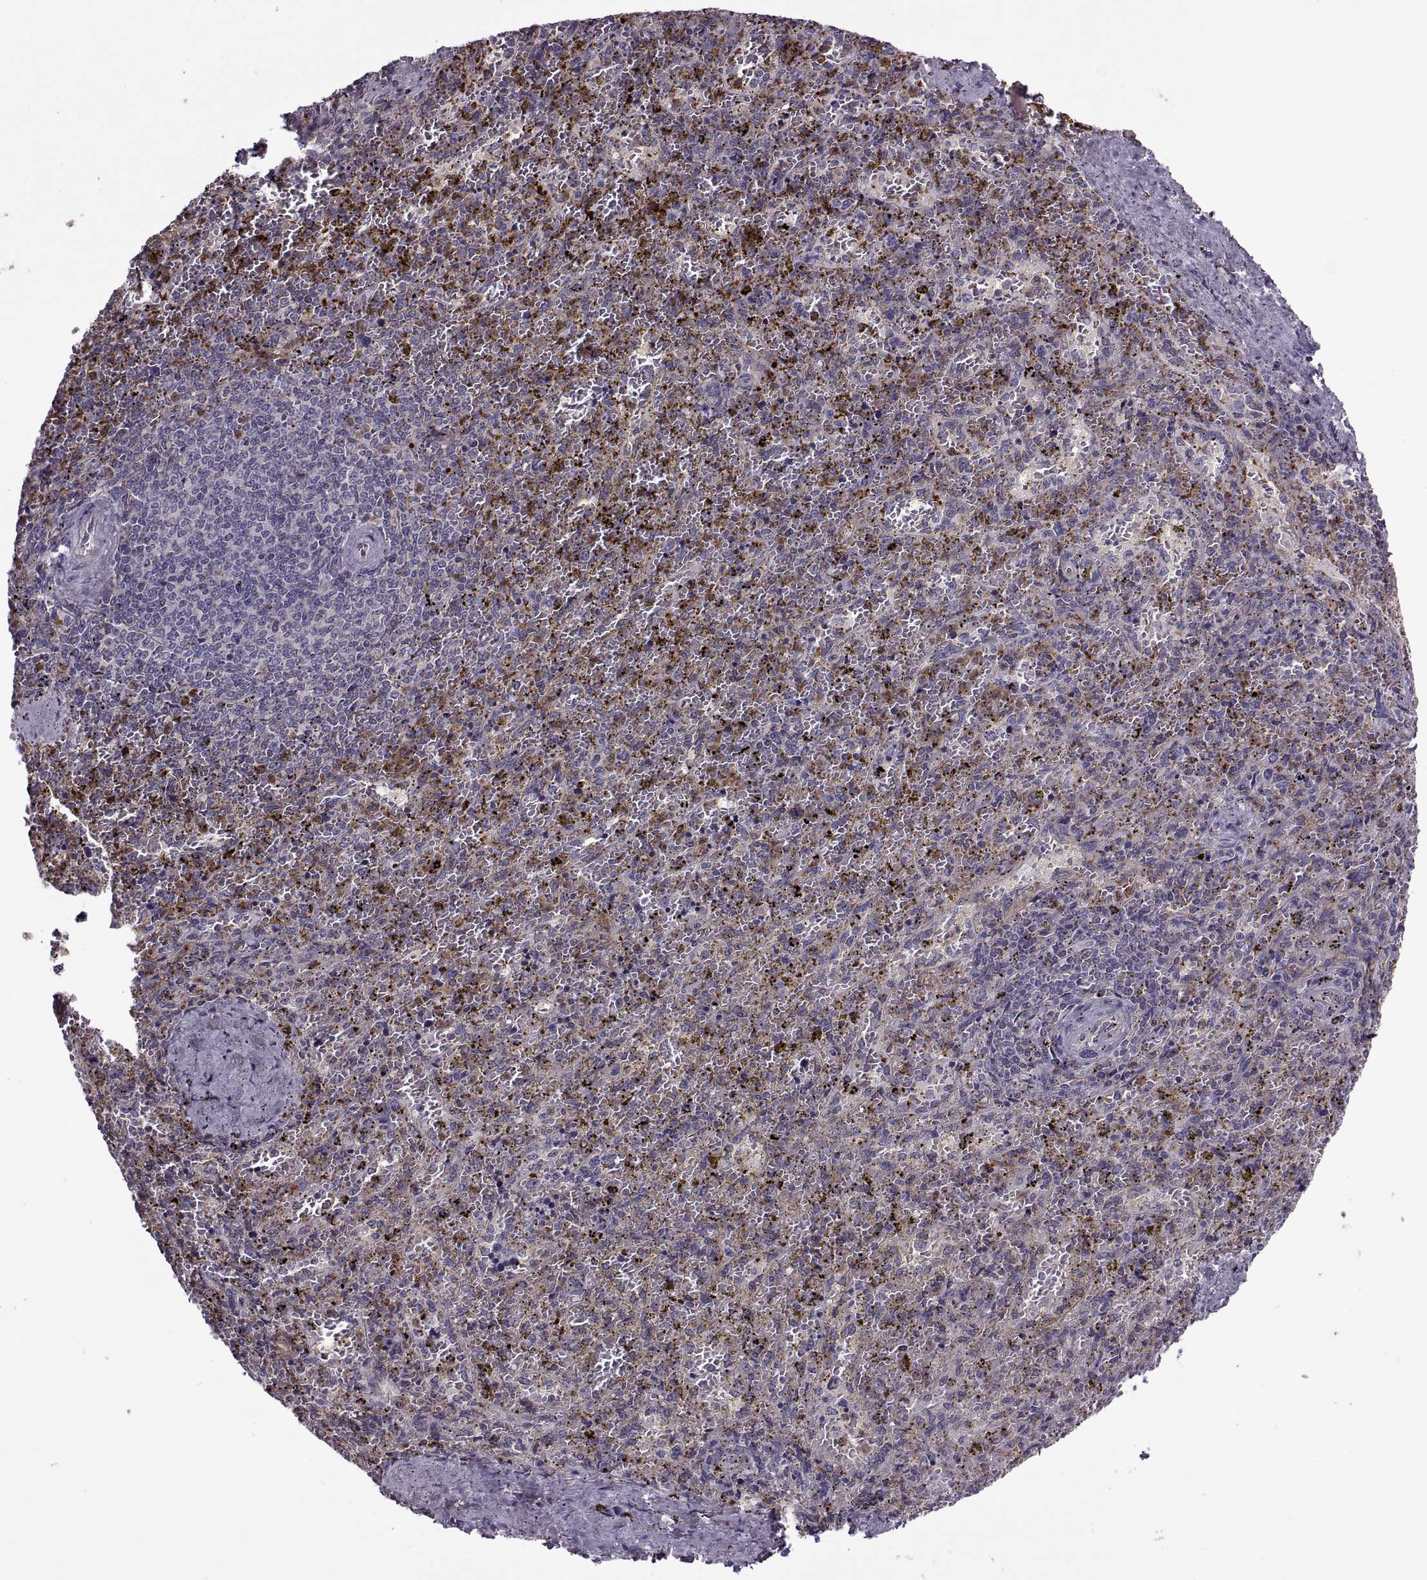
{"staining": {"intensity": "negative", "quantity": "none", "location": "none"}, "tissue": "spleen", "cell_type": "Cells in red pulp", "image_type": "normal", "snomed": [{"axis": "morphology", "description": "Normal tissue, NOS"}, {"axis": "topography", "description": "Spleen"}], "caption": "Cells in red pulp are negative for brown protein staining in unremarkable spleen. Brightfield microscopy of immunohistochemistry (IHC) stained with DAB (3,3'-diaminobenzidine) (brown) and hematoxylin (blue), captured at high magnification.", "gene": "SLC2A14", "patient": {"sex": "female", "age": 50}}